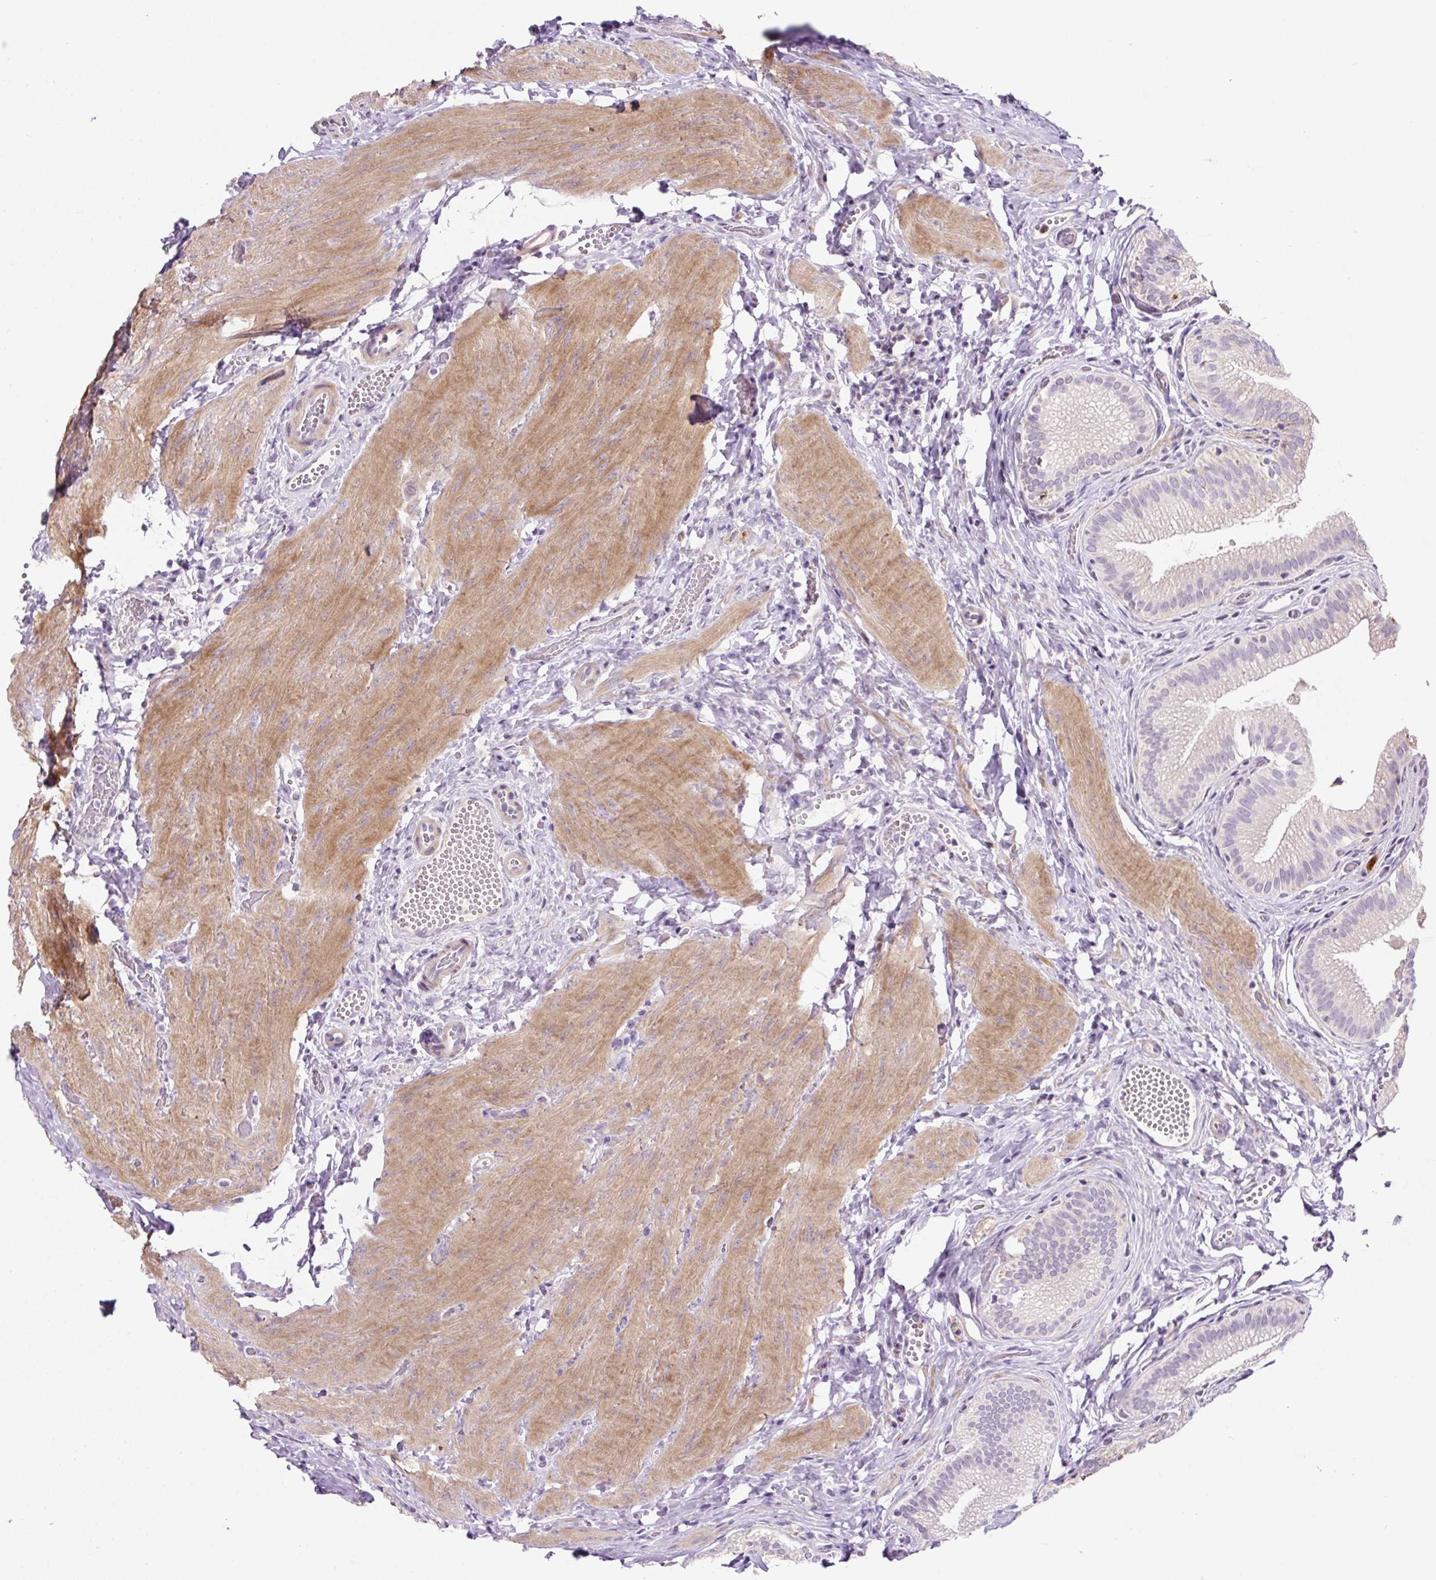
{"staining": {"intensity": "weak", "quantity": "<25%", "location": "cytoplasmic/membranous"}, "tissue": "gallbladder", "cell_type": "Glandular cells", "image_type": "normal", "snomed": [{"axis": "morphology", "description": "Normal tissue, NOS"}, {"axis": "topography", "description": "Gallbladder"}], "caption": "High power microscopy photomicrograph of an immunohistochemistry image of normal gallbladder, revealing no significant staining in glandular cells.", "gene": "OGDHL", "patient": {"sex": "male", "age": 17}}